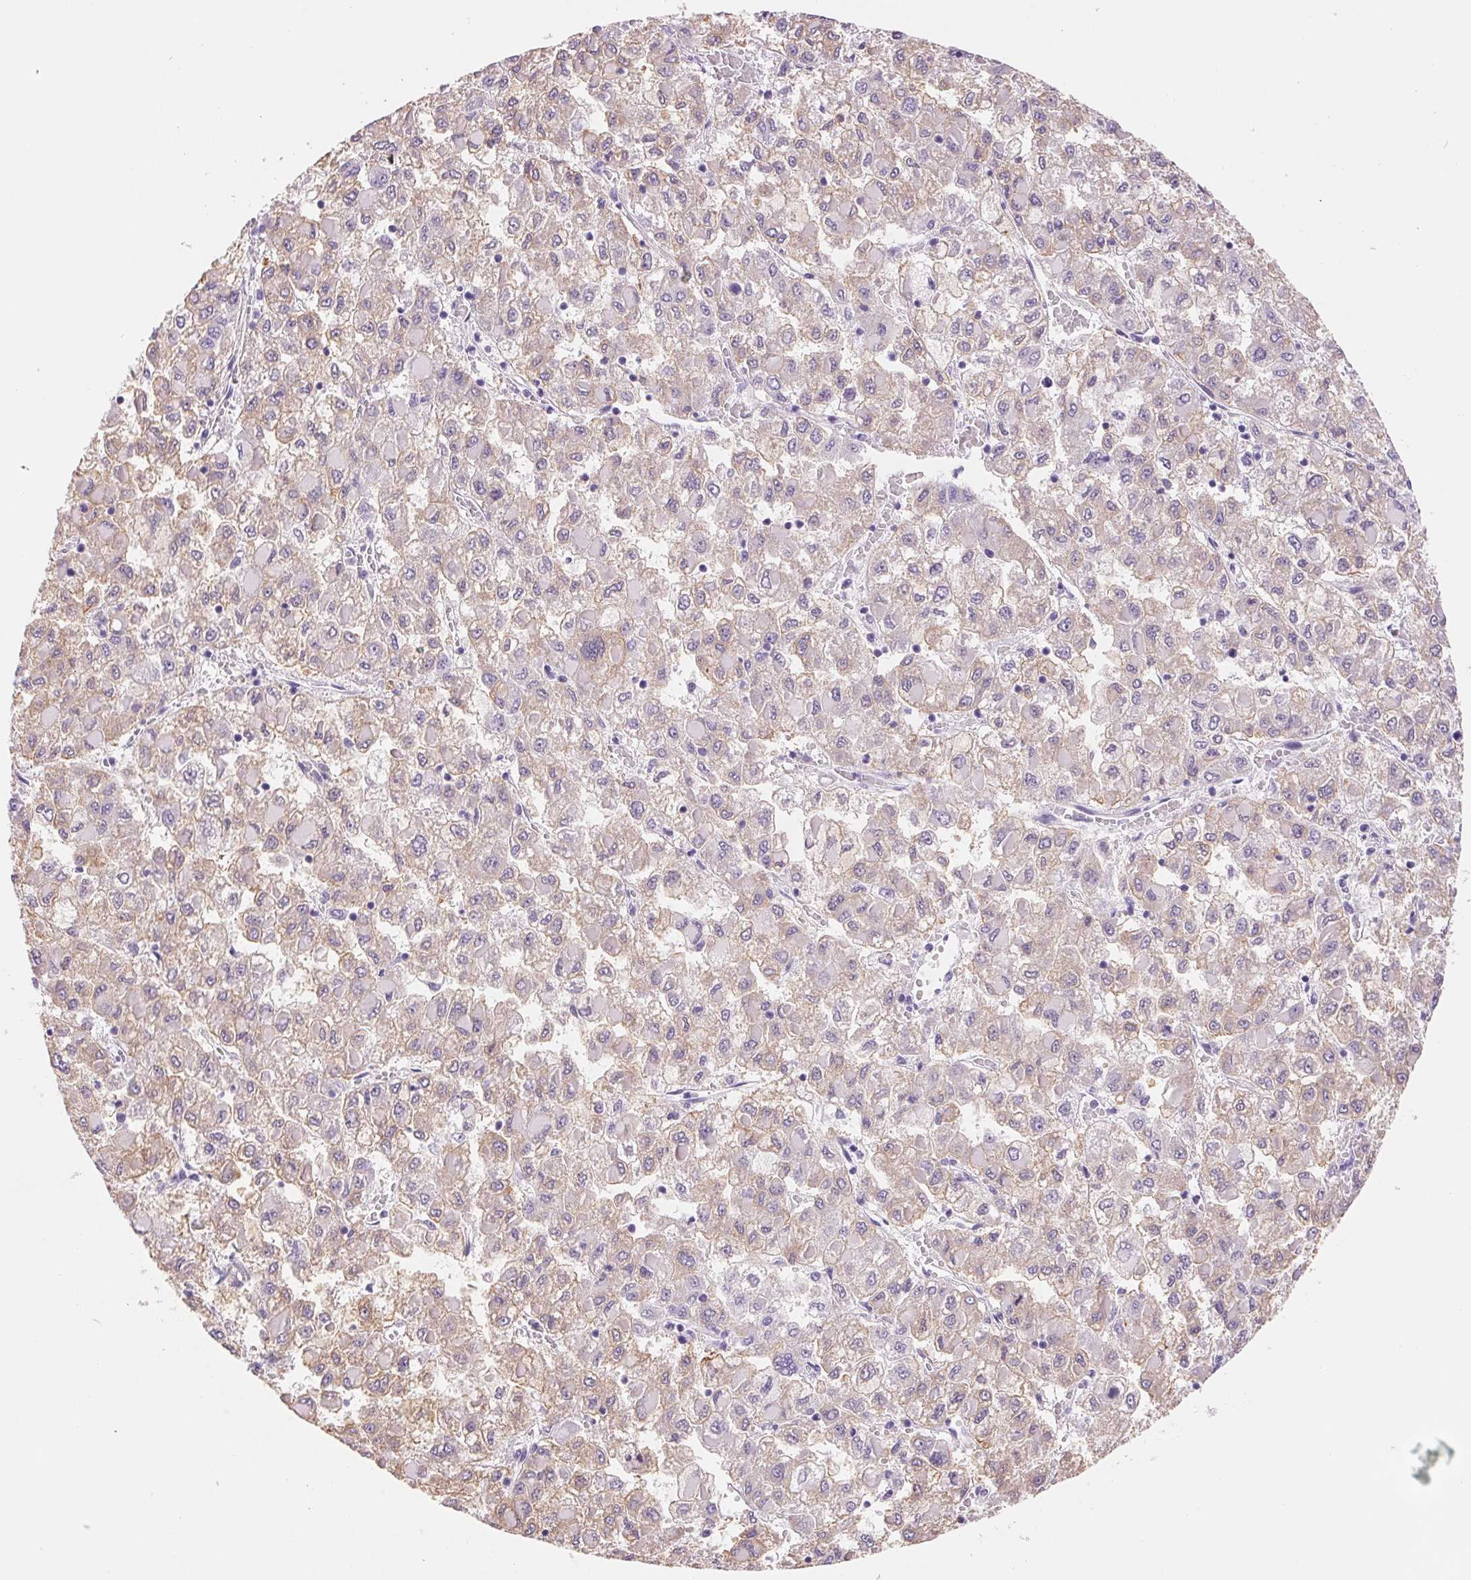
{"staining": {"intensity": "weak", "quantity": "25%-75%", "location": "cytoplasmic/membranous"}, "tissue": "liver cancer", "cell_type": "Tumor cells", "image_type": "cancer", "snomed": [{"axis": "morphology", "description": "Carcinoma, Hepatocellular, NOS"}, {"axis": "topography", "description": "Liver"}], "caption": "This histopathology image demonstrates immunohistochemistry (IHC) staining of liver cancer (hepatocellular carcinoma), with low weak cytoplasmic/membranous expression in about 25%-75% of tumor cells.", "gene": "ASGR2", "patient": {"sex": "male", "age": 40}}